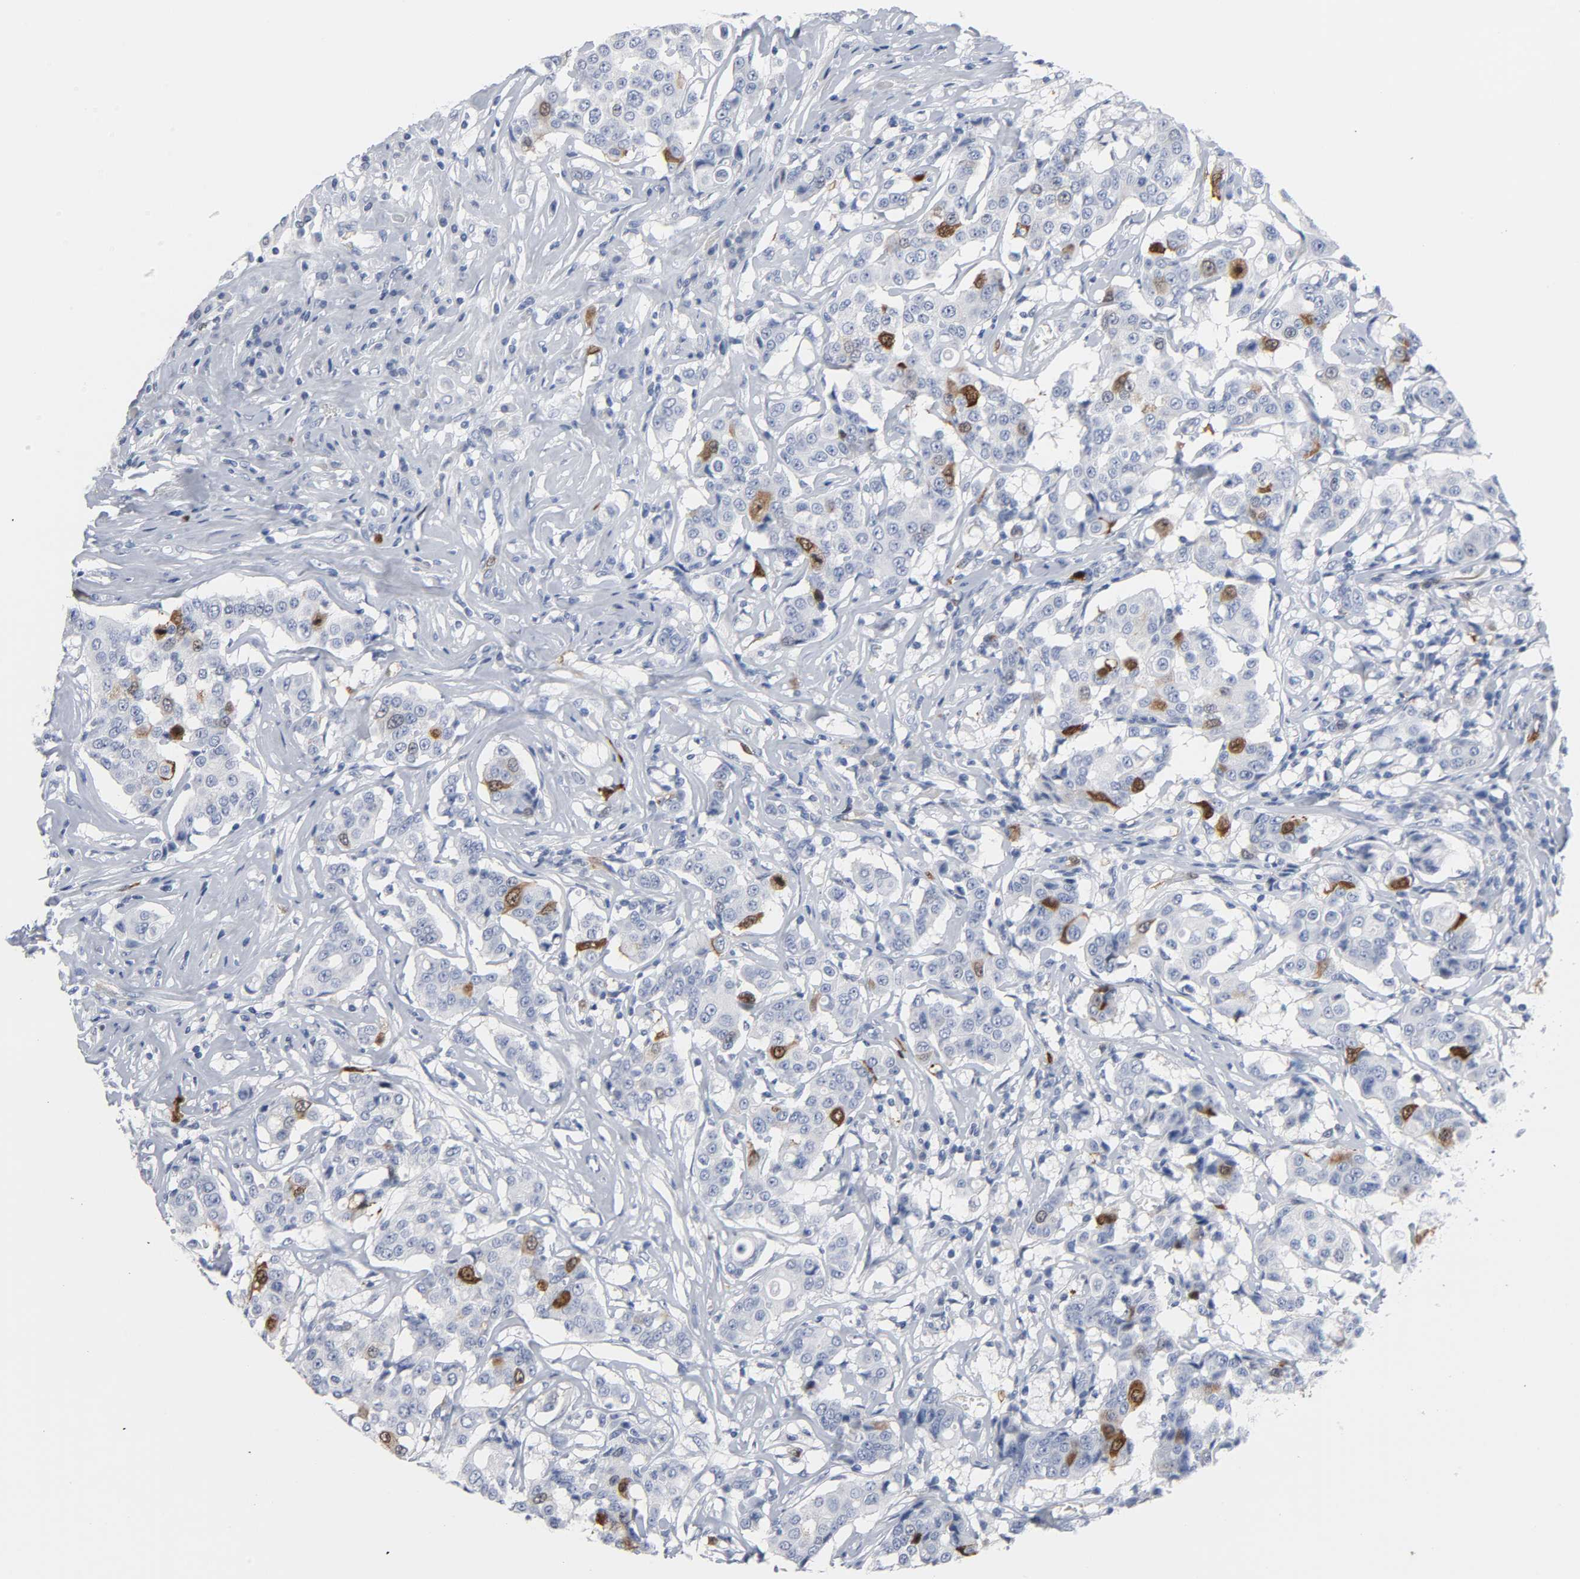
{"staining": {"intensity": "strong", "quantity": "<25%", "location": "cytoplasmic/membranous,nuclear"}, "tissue": "breast cancer", "cell_type": "Tumor cells", "image_type": "cancer", "snomed": [{"axis": "morphology", "description": "Duct carcinoma"}, {"axis": "topography", "description": "Breast"}], "caption": "High-power microscopy captured an immunohistochemistry image of intraductal carcinoma (breast), revealing strong cytoplasmic/membranous and nuclear expression in about <25% of tumor cells.", "gene": "CDC20", "patient": {"sex": "female", "age": 27}}